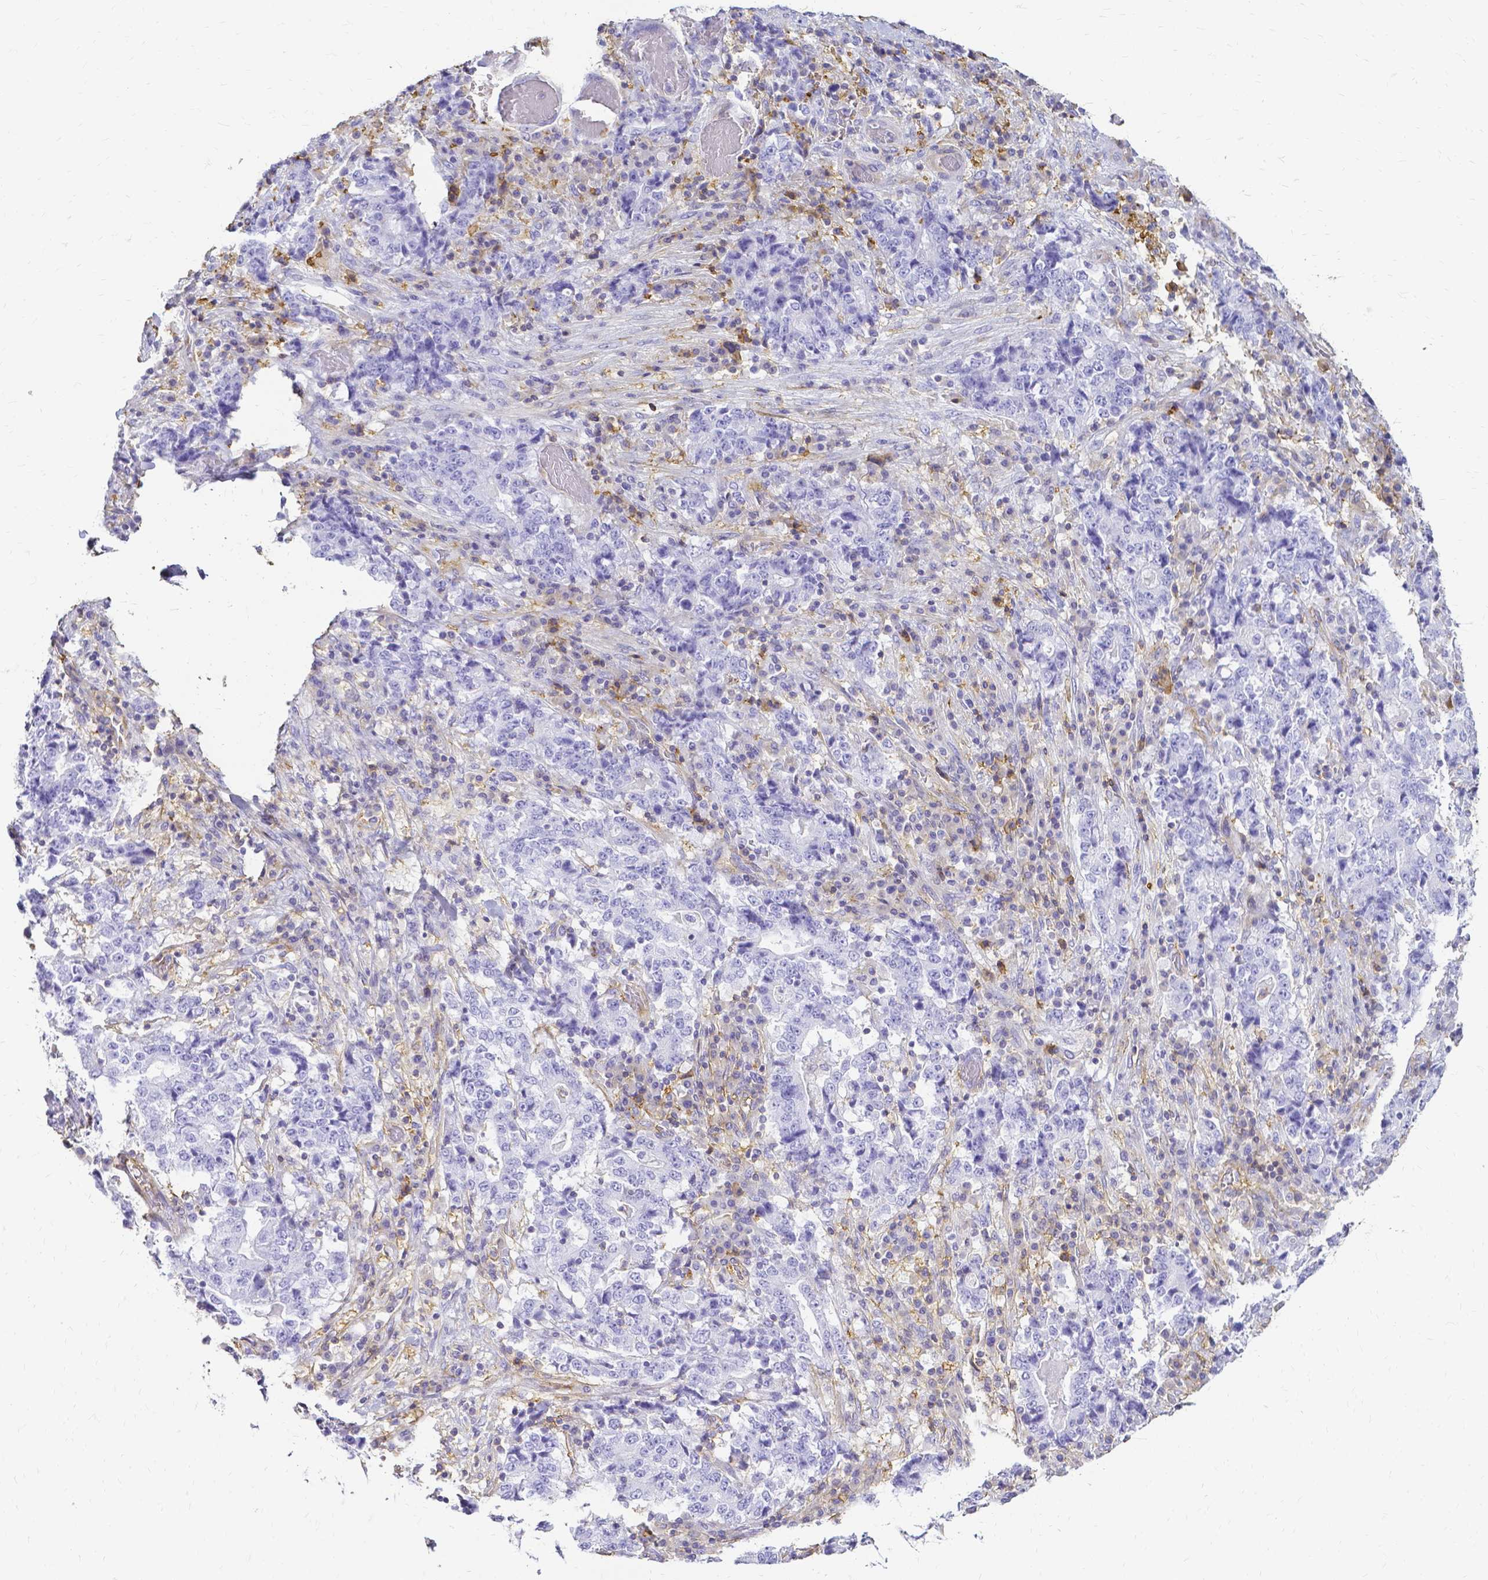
{"staining": {"intensity": "negative", "quantity": "none", "location": "none"}, "tissue": "stomach cancer", "cell_type": "Tumor cells", "image_type": "cancer", "snomed": [{"axis": "morphology", "description": "Normal tissue, NOS"}, {"axis": "morphology", "description": "Adenocarcinoma, NOS"}, {"axis": "topography", "description": "Stomach, upper"}, {"axis": "topography", "description": "Stomach"}], "caption": "Immunohistochemical staining of human adenocarcinoma (stomach) shows no significant staining in tumor cells.", "gene": "HSPA12A", "patient": {"sex": "male", "age": 59}}